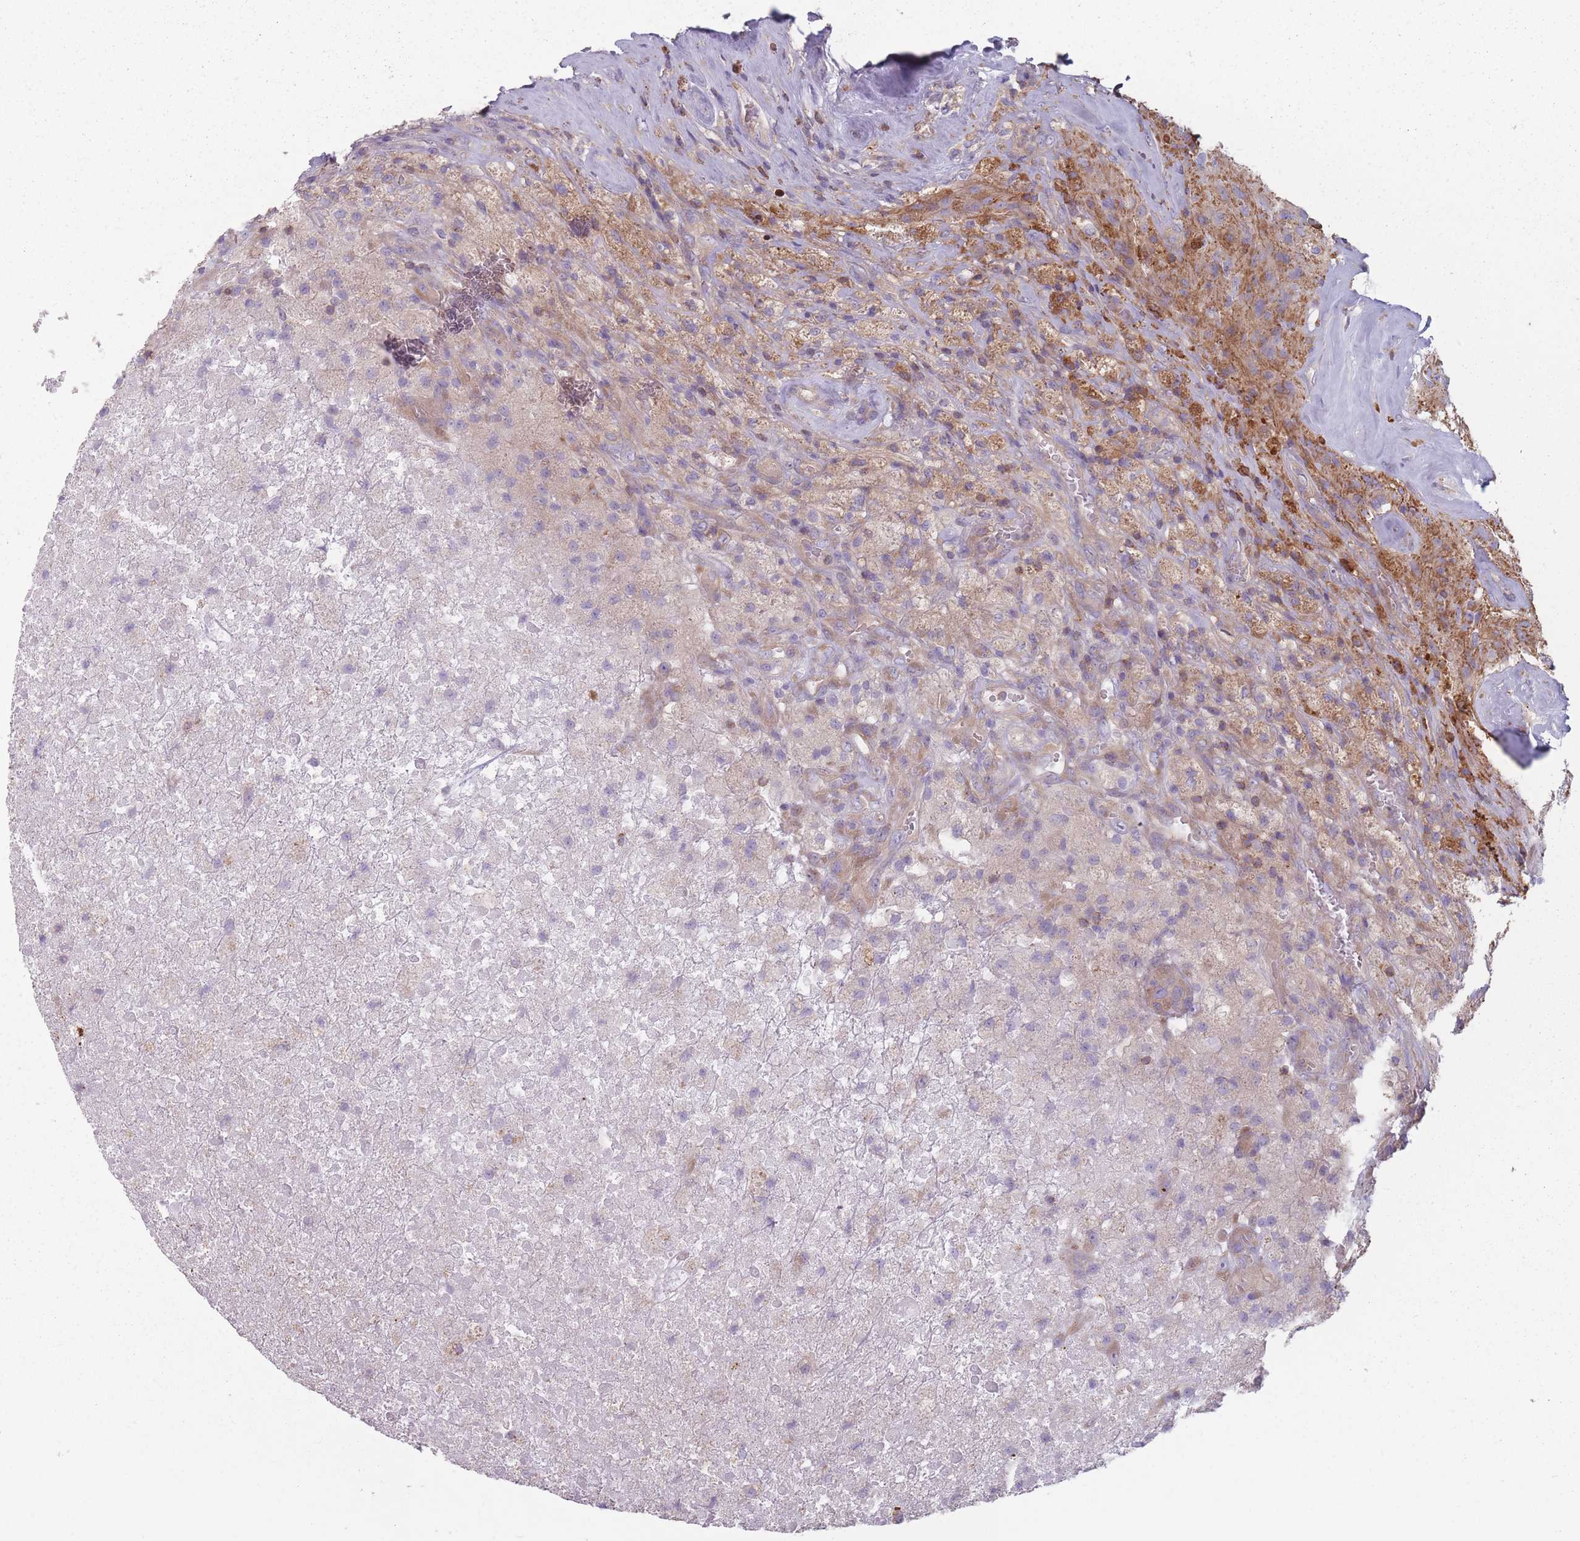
{"staining": {"intensity": "moderate", "quantity": "25%-75%", "location": "cytoplasmic/membranous"}, "tissue": "glioma", "cell_type": "Tumor cells", "image_type": "cancer", "snomed": [{"axis": "morphology", "description": "Glioma, malignant, High grade"}, {"axis": "topography", "description": "Brain"}], "caption": "The immunohistochemical stain labels moderate cytoplasmic/membranous positivity in tumor cells of glioma tissue. The protein is stained brown, and the nuclei are stained in blue (DAB IHC with brightfield microscopy, high magnification).", "gene": "HSBP1L1", "patient": {"sex": "male", "age": 69}}